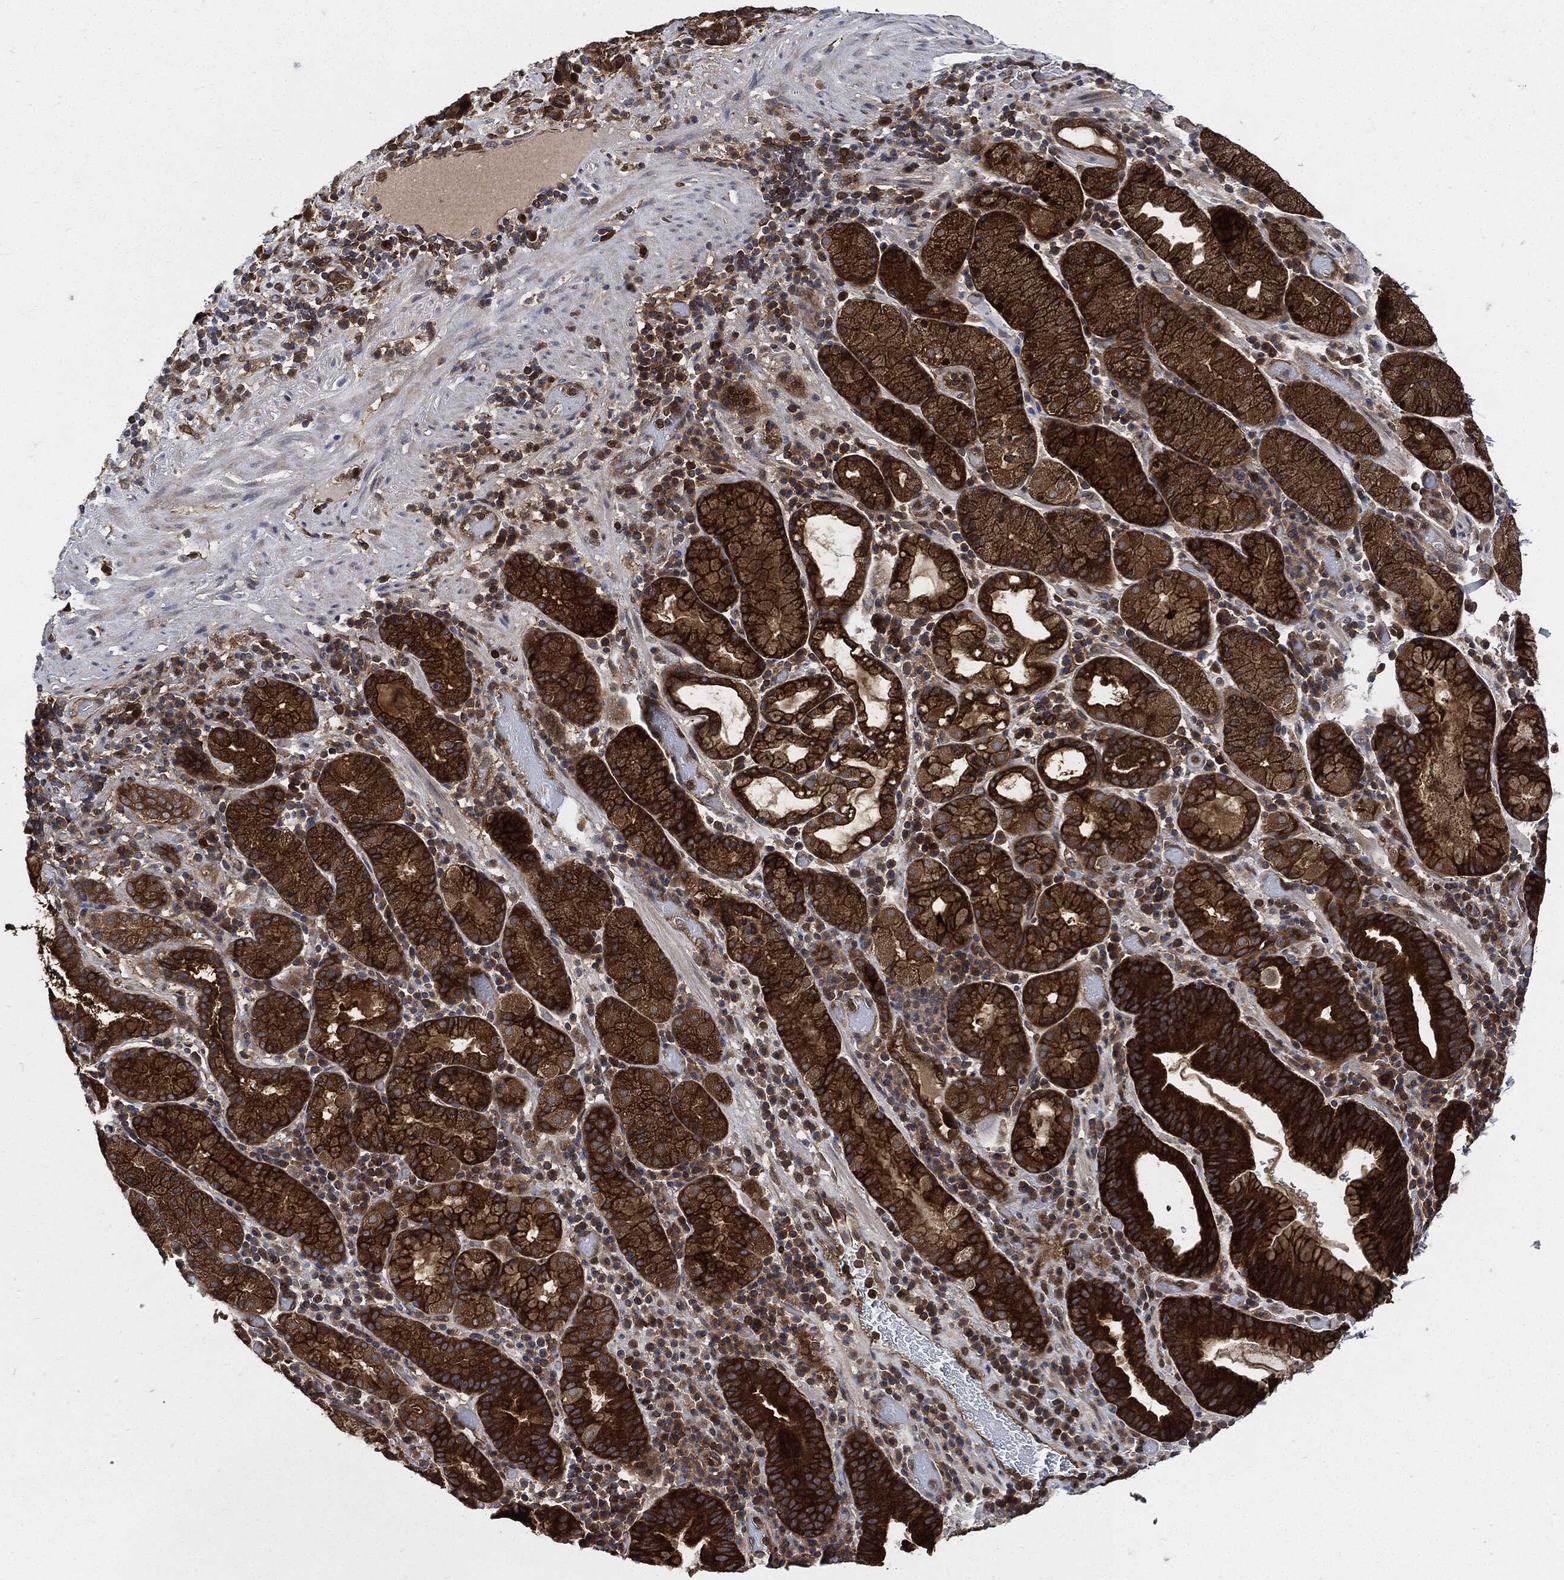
{"staining": {"intensity": "strong", "quantity": ">75%", "location": "cytoplasmic/membranous"}, "tissue": "stomach cancer", "cell_type": "Tumor cells", "image_type": "cancer", "snomed": [{"axis": "morphology", "description": "Adenocarcinoma, NOS"}, {"axis": "topography", "description": "Stomach"}], "caption": "The image exhibits immunohistochemical staining of stomach adenocarcinoma. There is strong cytoplasmic/membranous expression is appreciated in approximately >75% of tumor cells.", "gene": "XPNPEP1", "patient": {"sex": "male", "age": 79}}